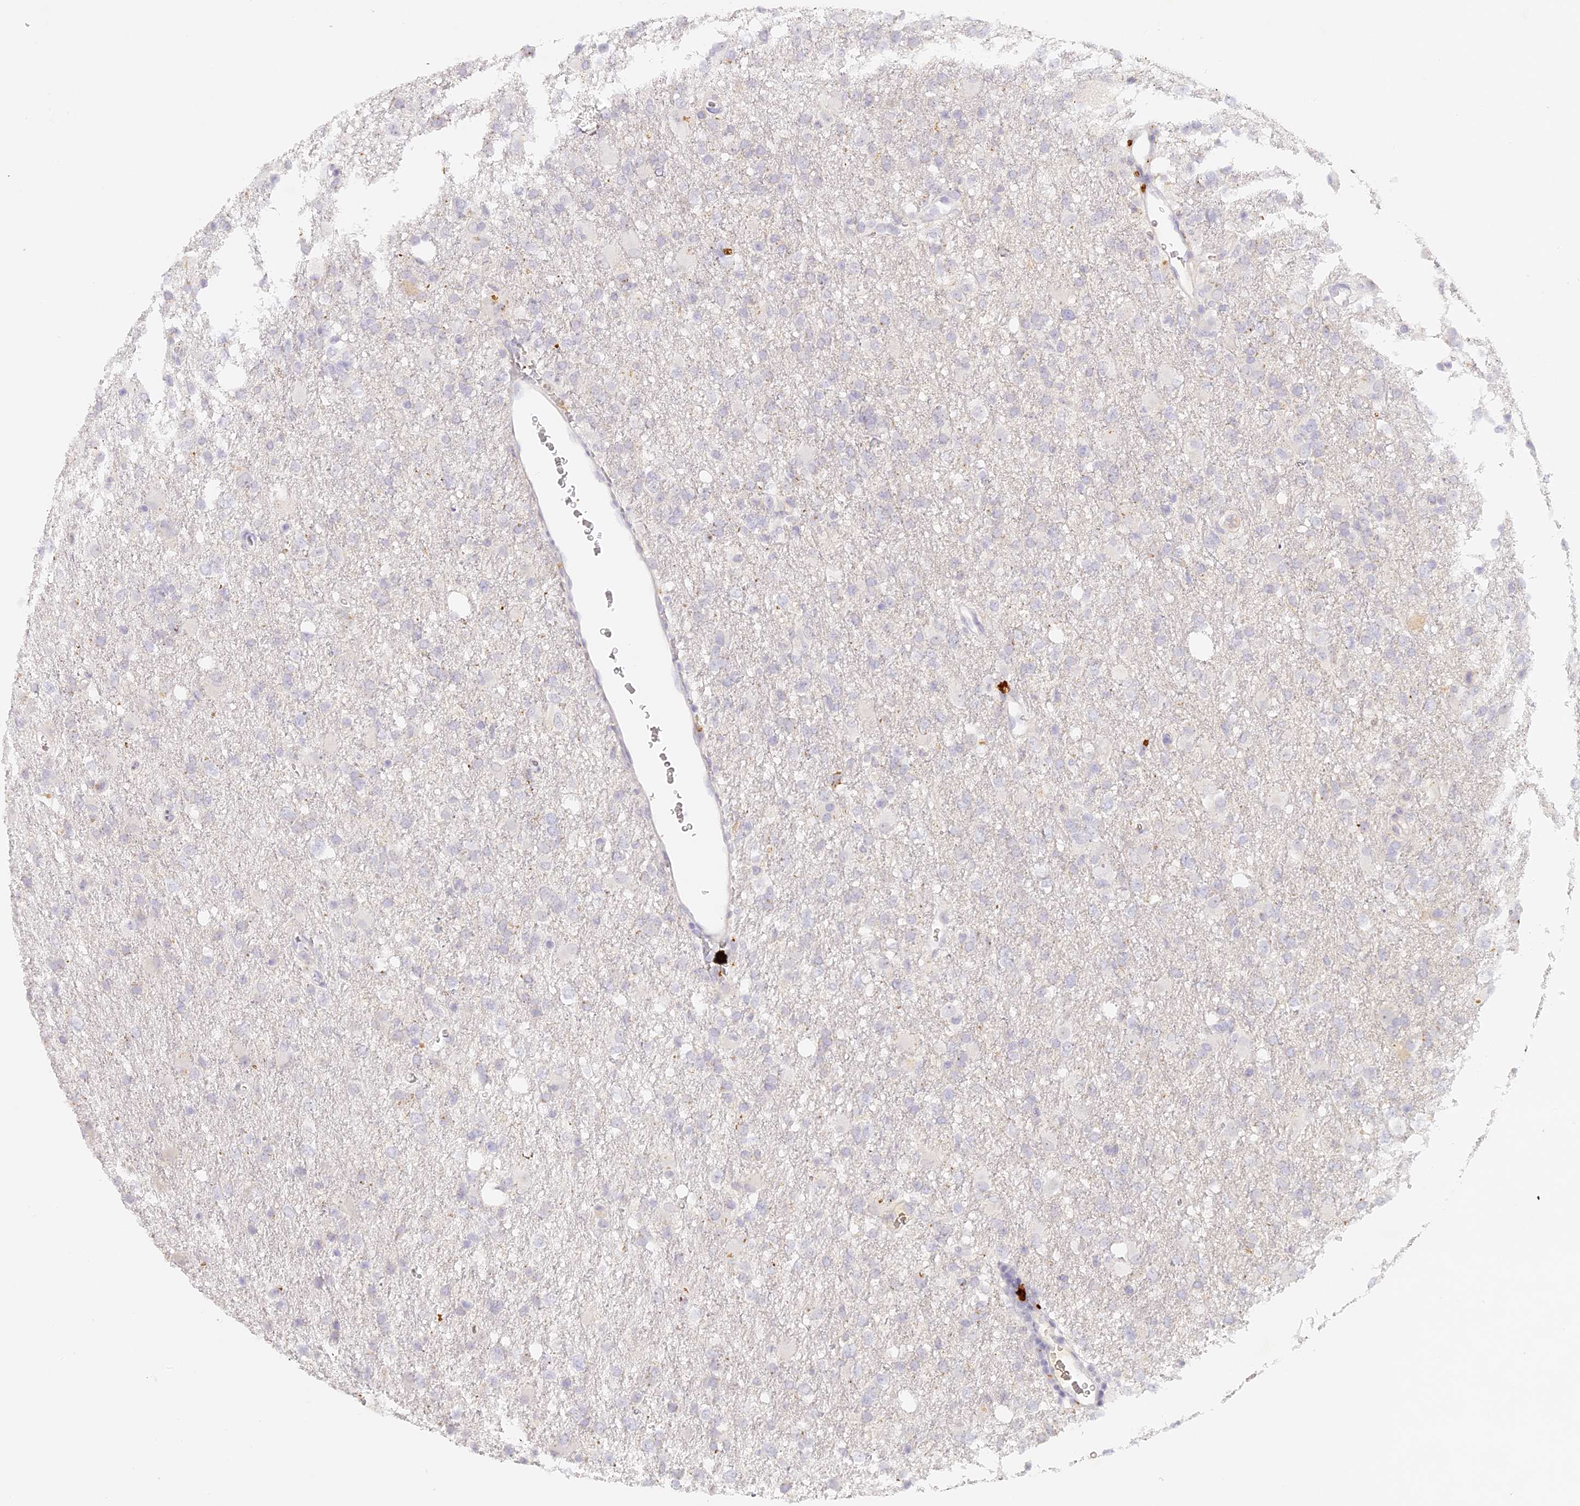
{"staining": {"intensity": "negative", "quantity": "none", "location": "none"}, "tissue": "glioma", "cell_type": "Tumor cells", "image_type": "cancer", "snomed": [{"axis": "morphology", "description": "Glioma, malignant, High grade"}, {"axis": "topography", "description": "Brain"}], "caption": "A high-resolution histopathology image shows immunohistochemistry (IHC) staining of glioma, which exhibits no significant expression in tumor cells.", "gene": "ELL3", "patient": {"sex": "female", "age": 57}}